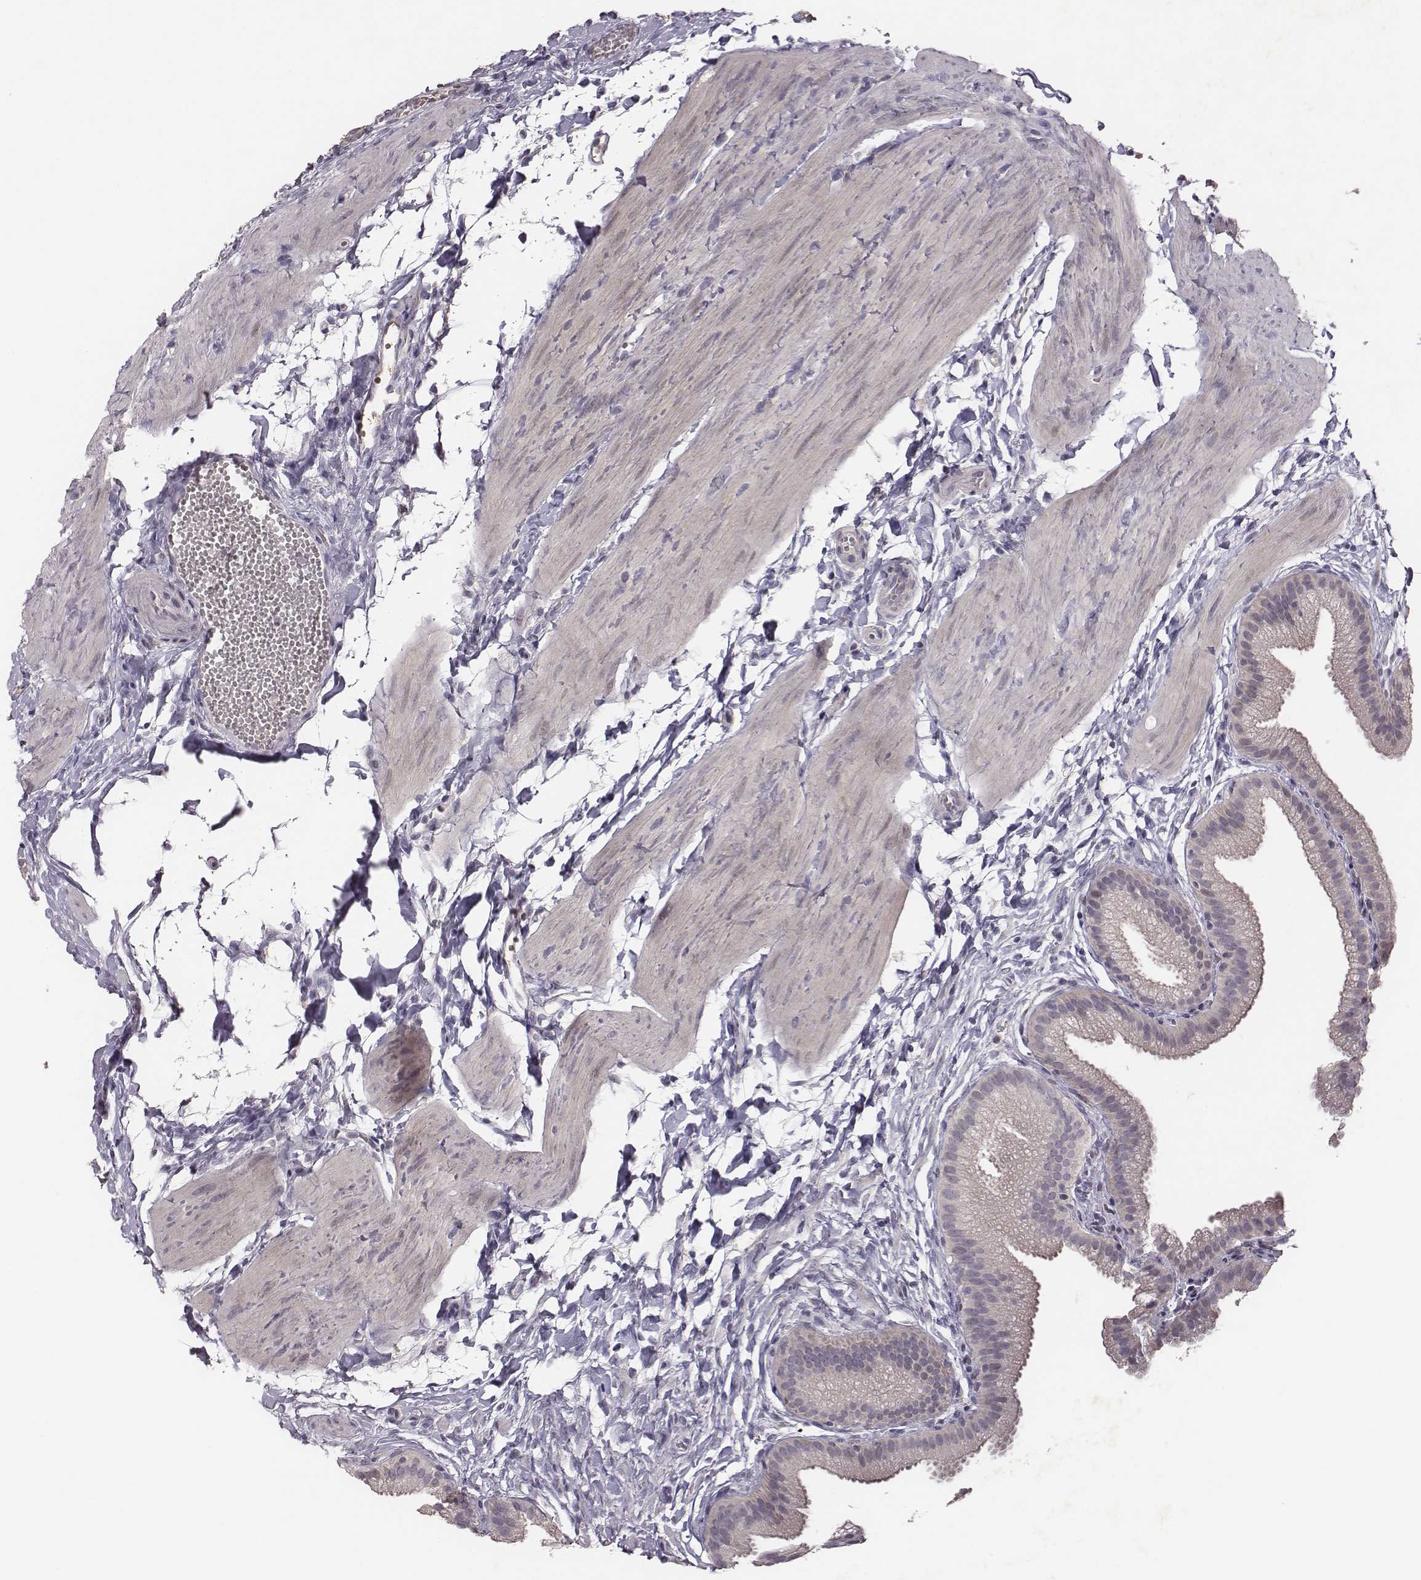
{"staining": {"intensity": "negative", "quantity": "none", "location": "none"}, "tissue": "gallbladder", "cell_type": "Glandular cells", "image_type": "normal", "snomed": [{"axis": "morphology", "description": "Normal tissue, NOS"}, {"axis": "topography", "description": "Gallbladder"}], "caption": "Glandular cells show no significant positivity in benign gallbladder.", "gene": "SLC22A6", "patient": {"sex": "female", "age": 63}}